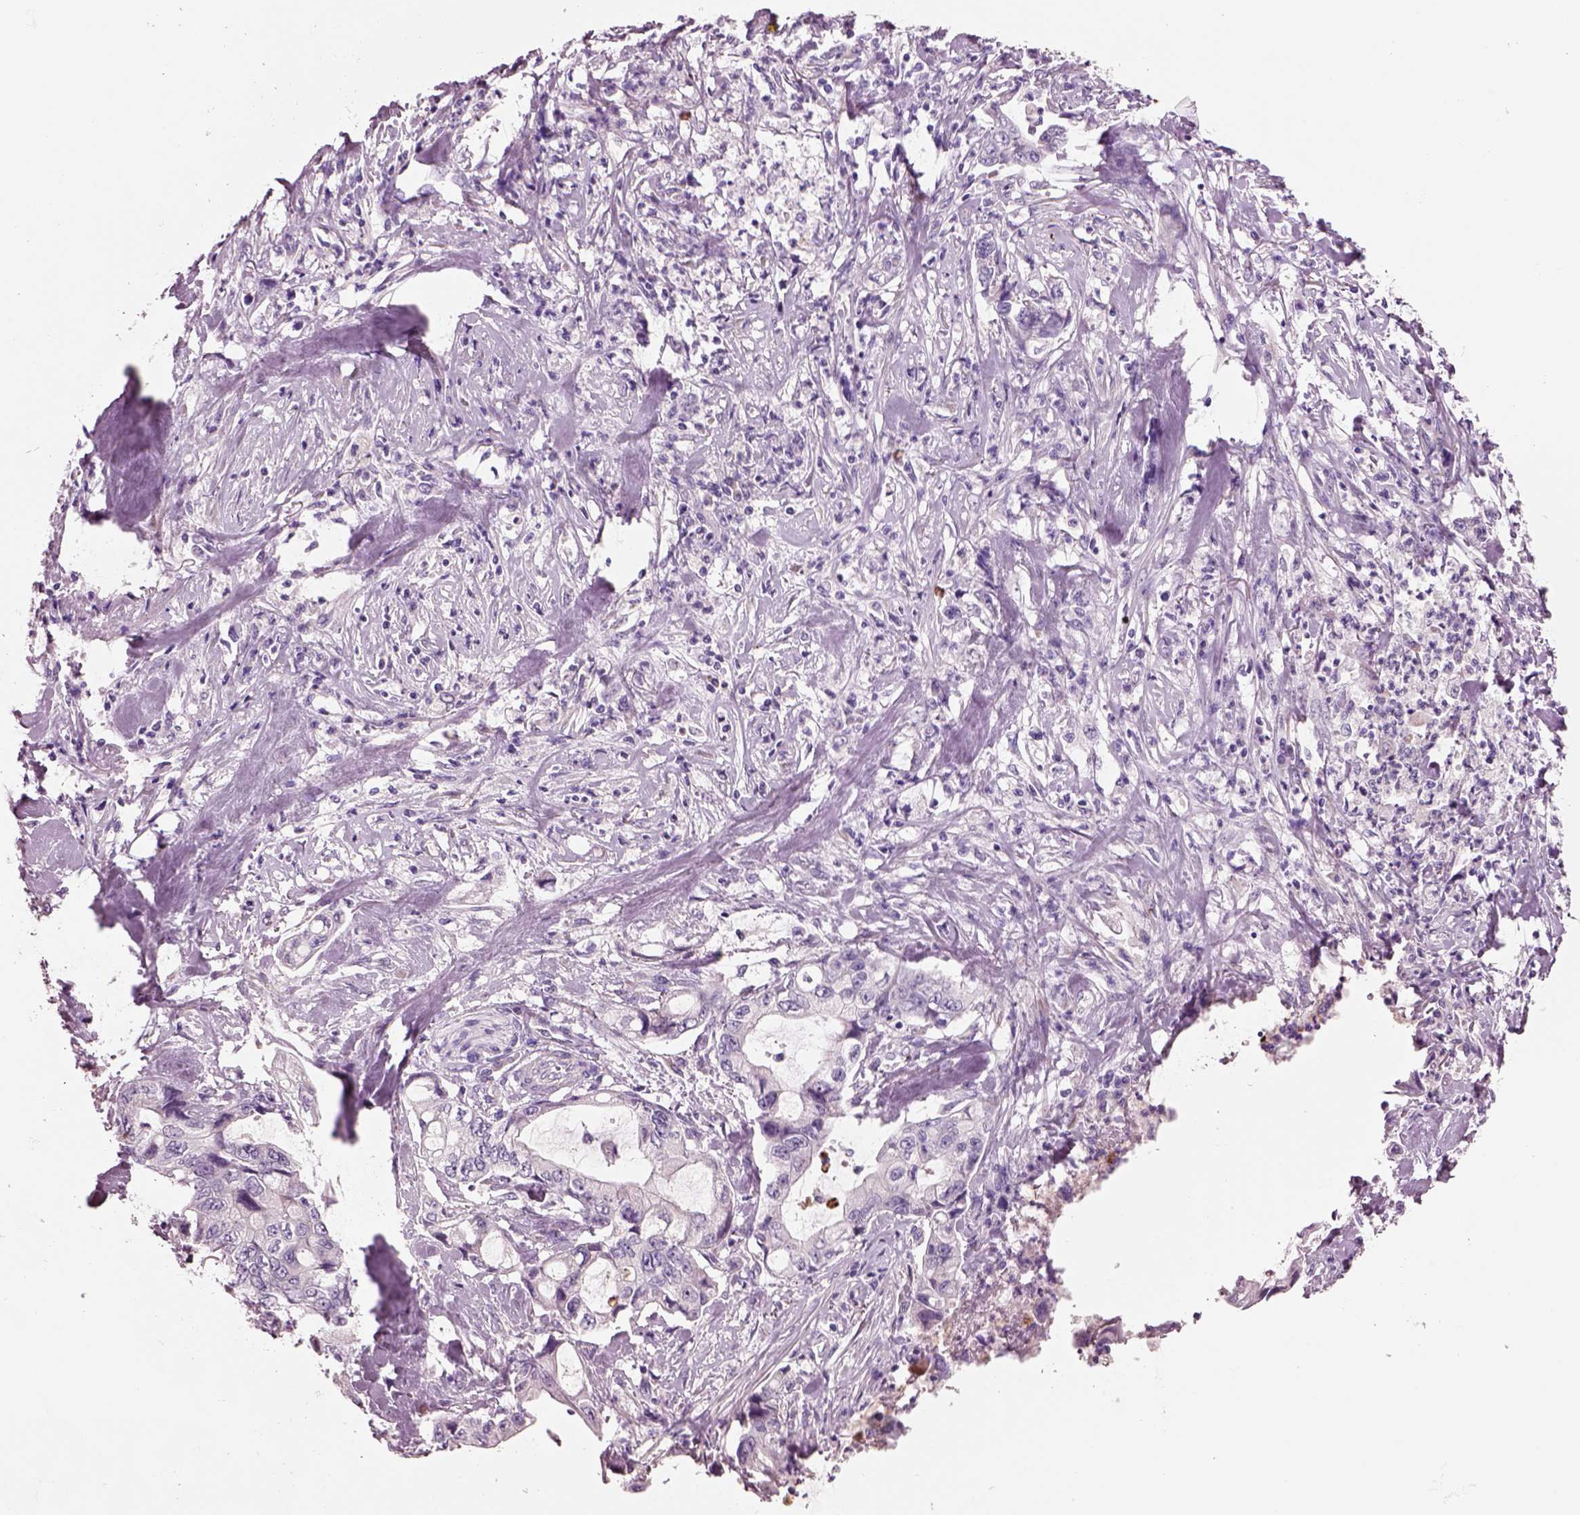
{"staining": {"intensity": "negative", "quantity": "none", "location": "none"}, "tissue": "stomach cancer", "cell_type": "Tumor cells", "image_type": "cancer", "snomed": [{"axis": "morphology", "description": "Adenocarcinoma, NOS"}, {"axis": "topography", "description": "Pancreas"}, {"axis": "topography", "description": "Stomach, upper"}], "caption": "DAB immunohistochemical staining of stomach cancer (adenocarcinoma) exhibits no significant positivity in tumor cells. Brightfield microscopy of immunohistochemistry stained with DAB (3,3'-diaminobenzidine) (brown) and hematoxylin (blue), captured at high magnification.", "gene": "PLPP7", "patient": {"sex": "male", "age": 77}}